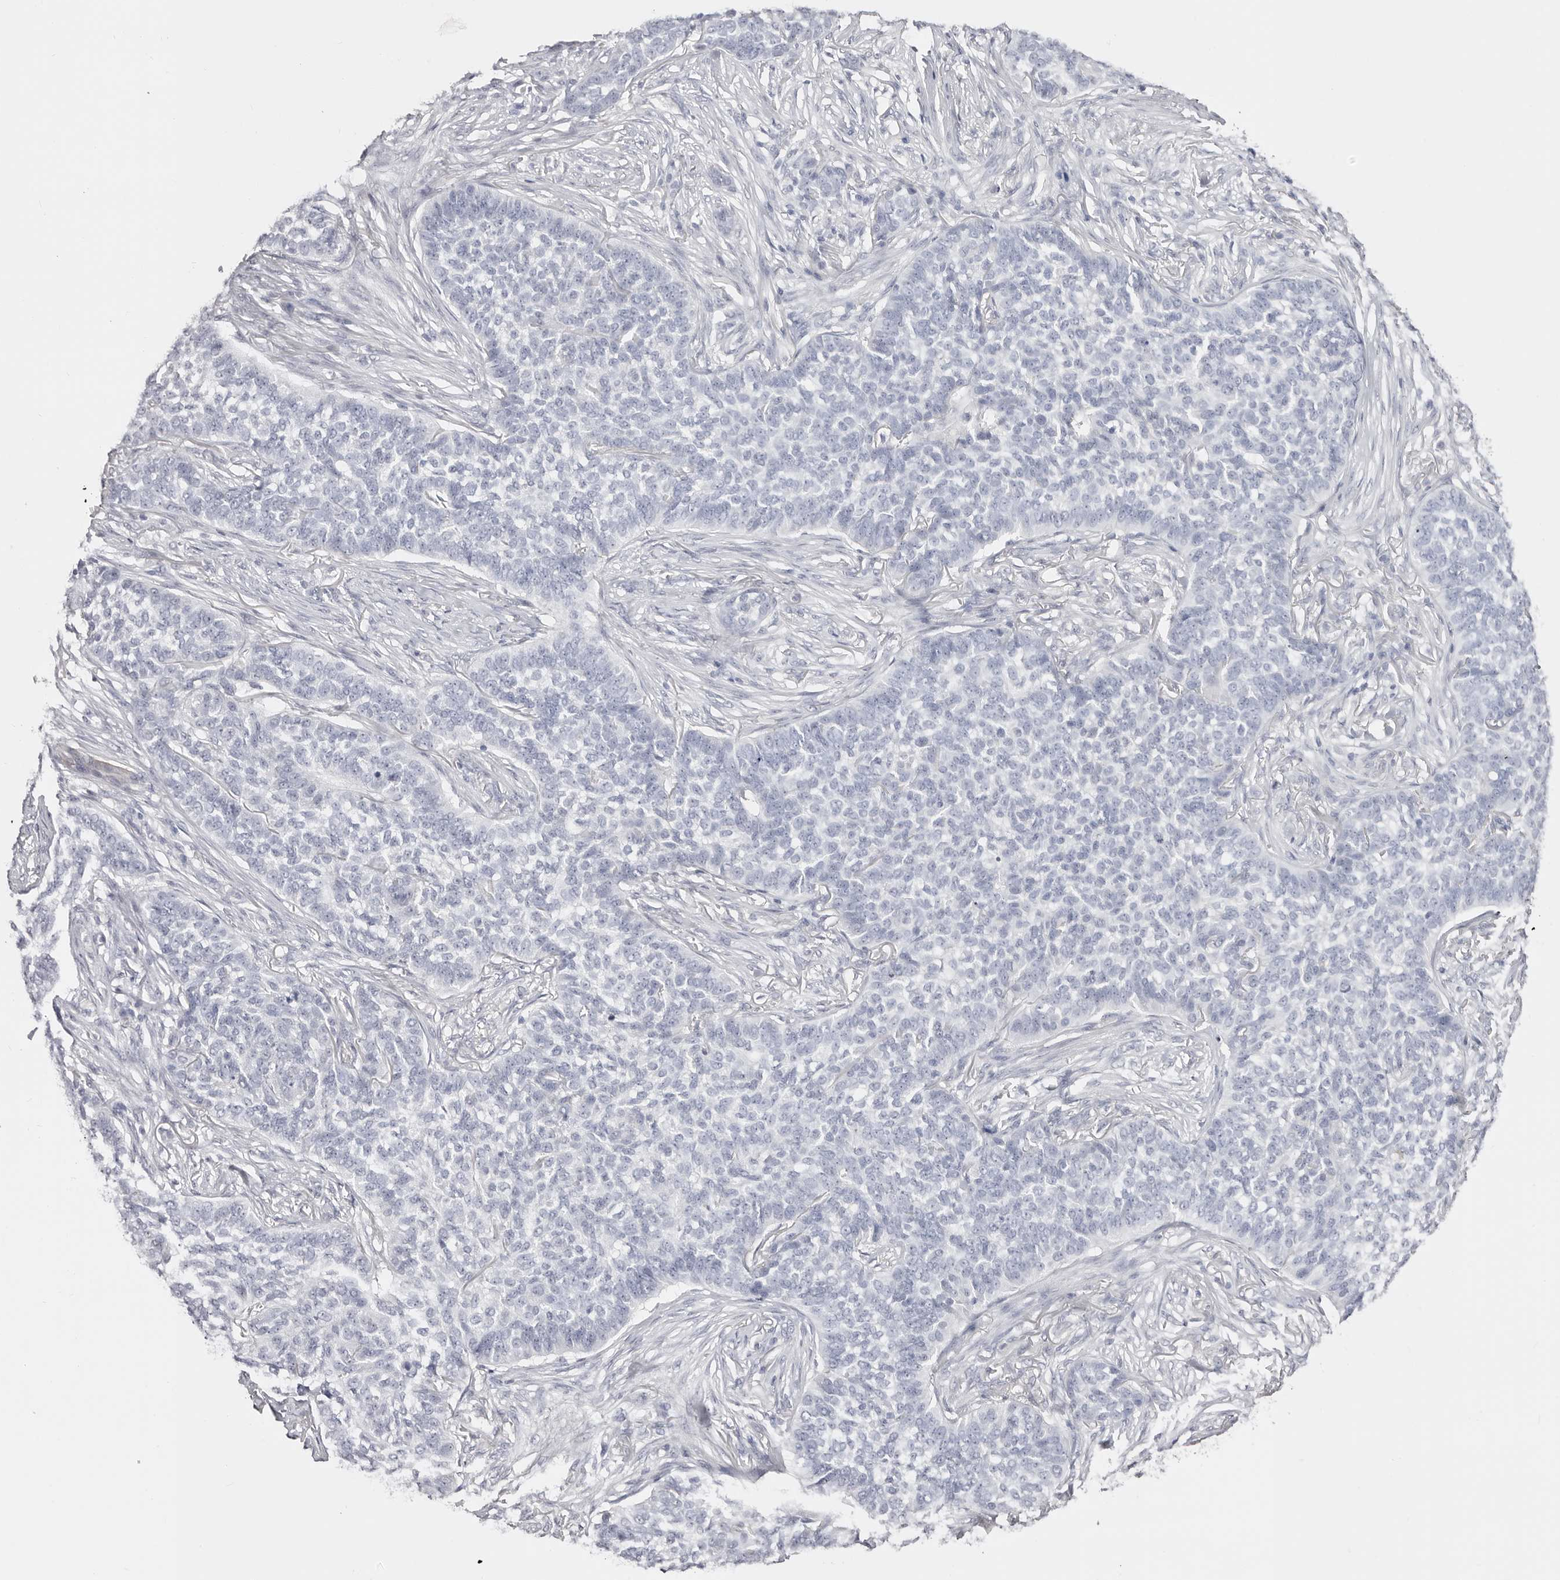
{"staining": {"intensity": "negative", "quantity": "none", "location": "none"}, "tissue": "skin cancer", "cell_type": "Tumor cells", "image_type": "cancer", "snomed": [{"axis": "morphology", "description": "Basal cell carcinoma"}, {"axis": "topography", "description": "Skin"}], "caption": "Micrograph shows no protein expression in tumor cells of skin basal cell carcinoma tissue.", "gene": "AKNAD1", "patient": {"sex": "male", "age": 85}}